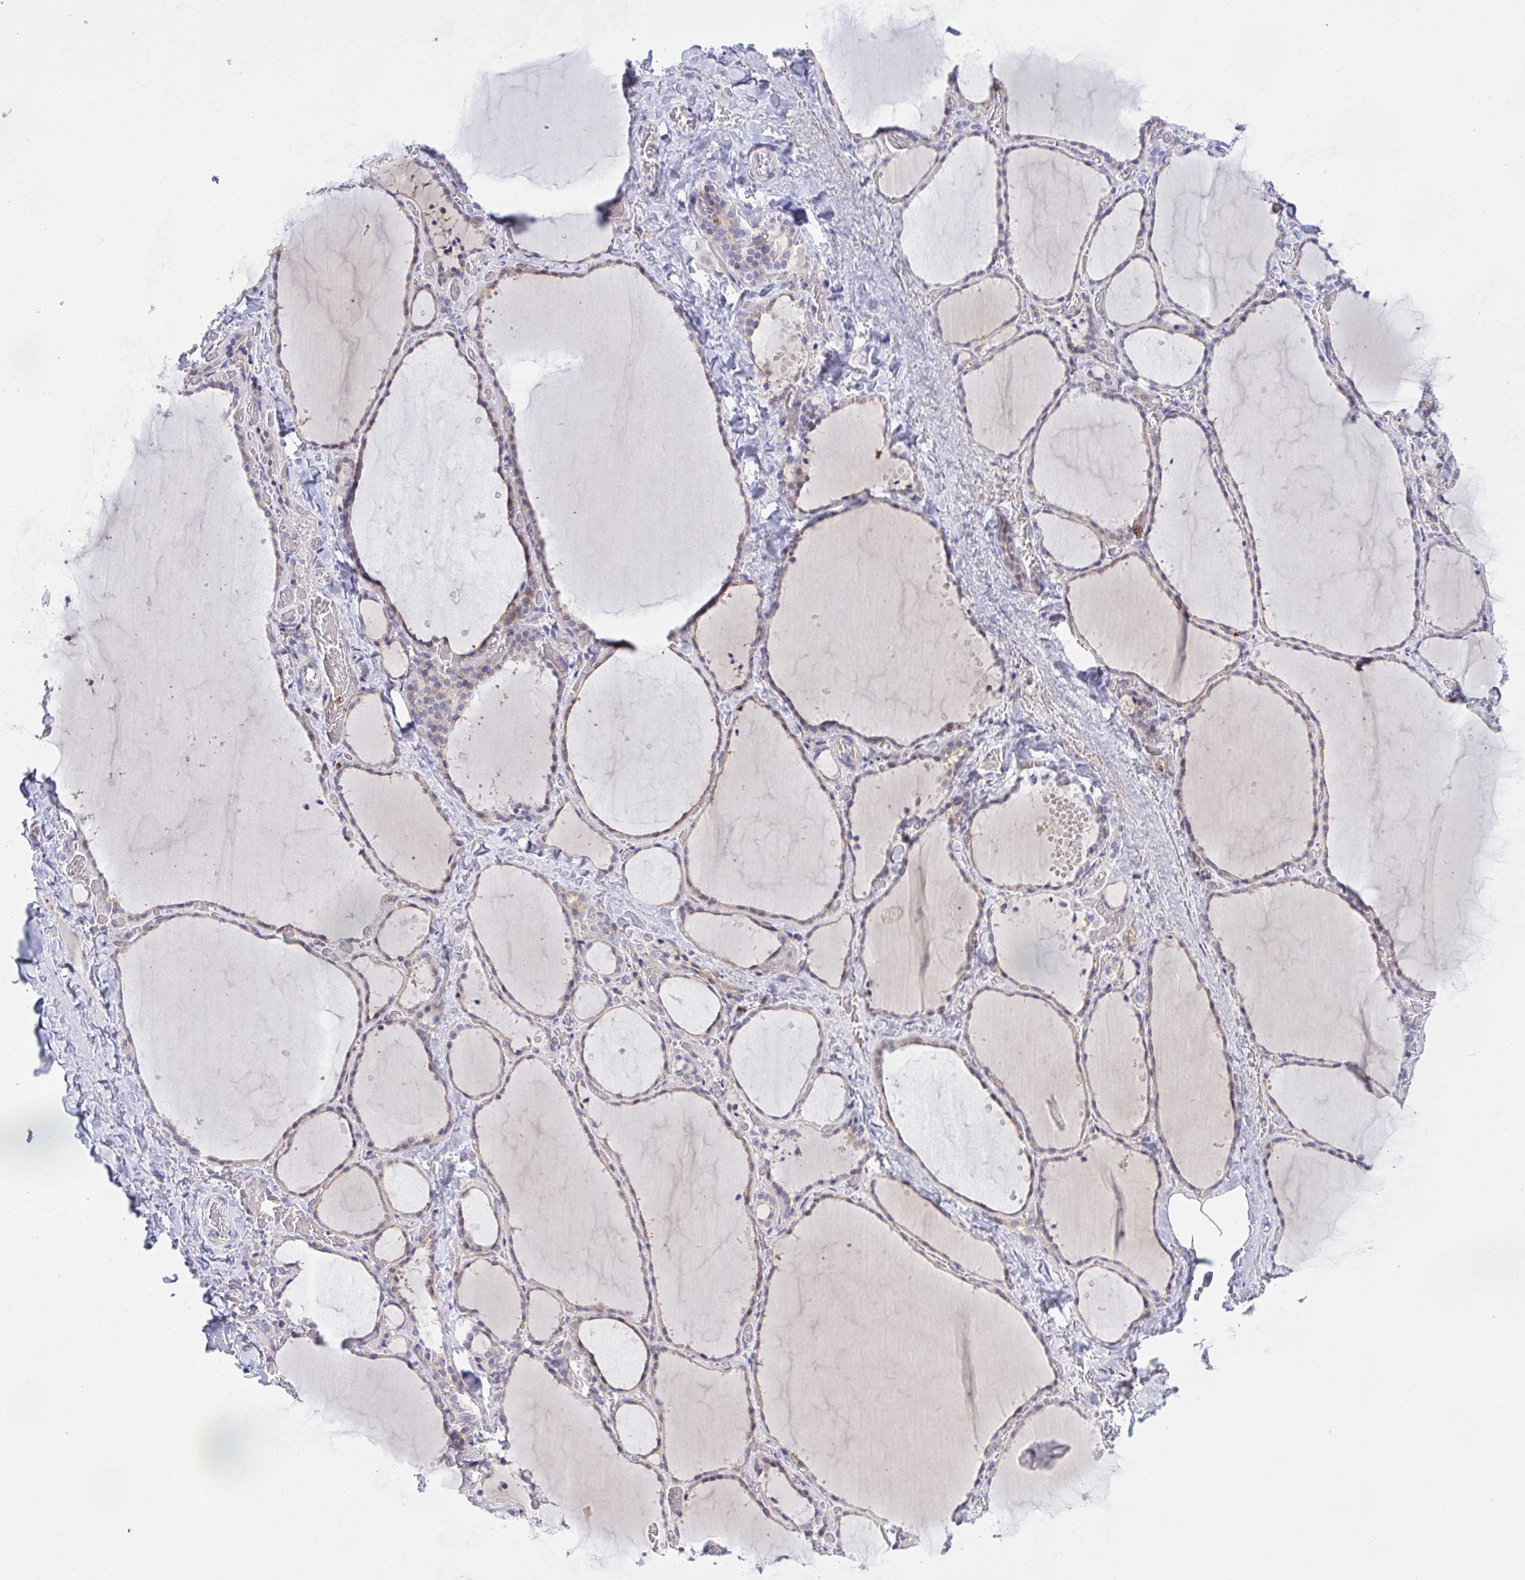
{"staining": {"intensity": "weak", "quantity": "25%-75%", "location": "cytoplasmic/membranous"}, "tissue": "thyroid gland", "cell_type": "Glandular cells", "image_type": "normal", "snomed": [{"axis": "morphology", "description": "Normal tissue, NOS"}, {"axis": "topography", "description": "Thyroid gland"}], "caption": "Human thyroid gland stained for a protein (brown) displays weak cytoplasmic/membranous positive expression in approximately 25%-75% of glandular cells.", "gene": "ZNF554", "patient": {"sex": "female", "age": 36}}